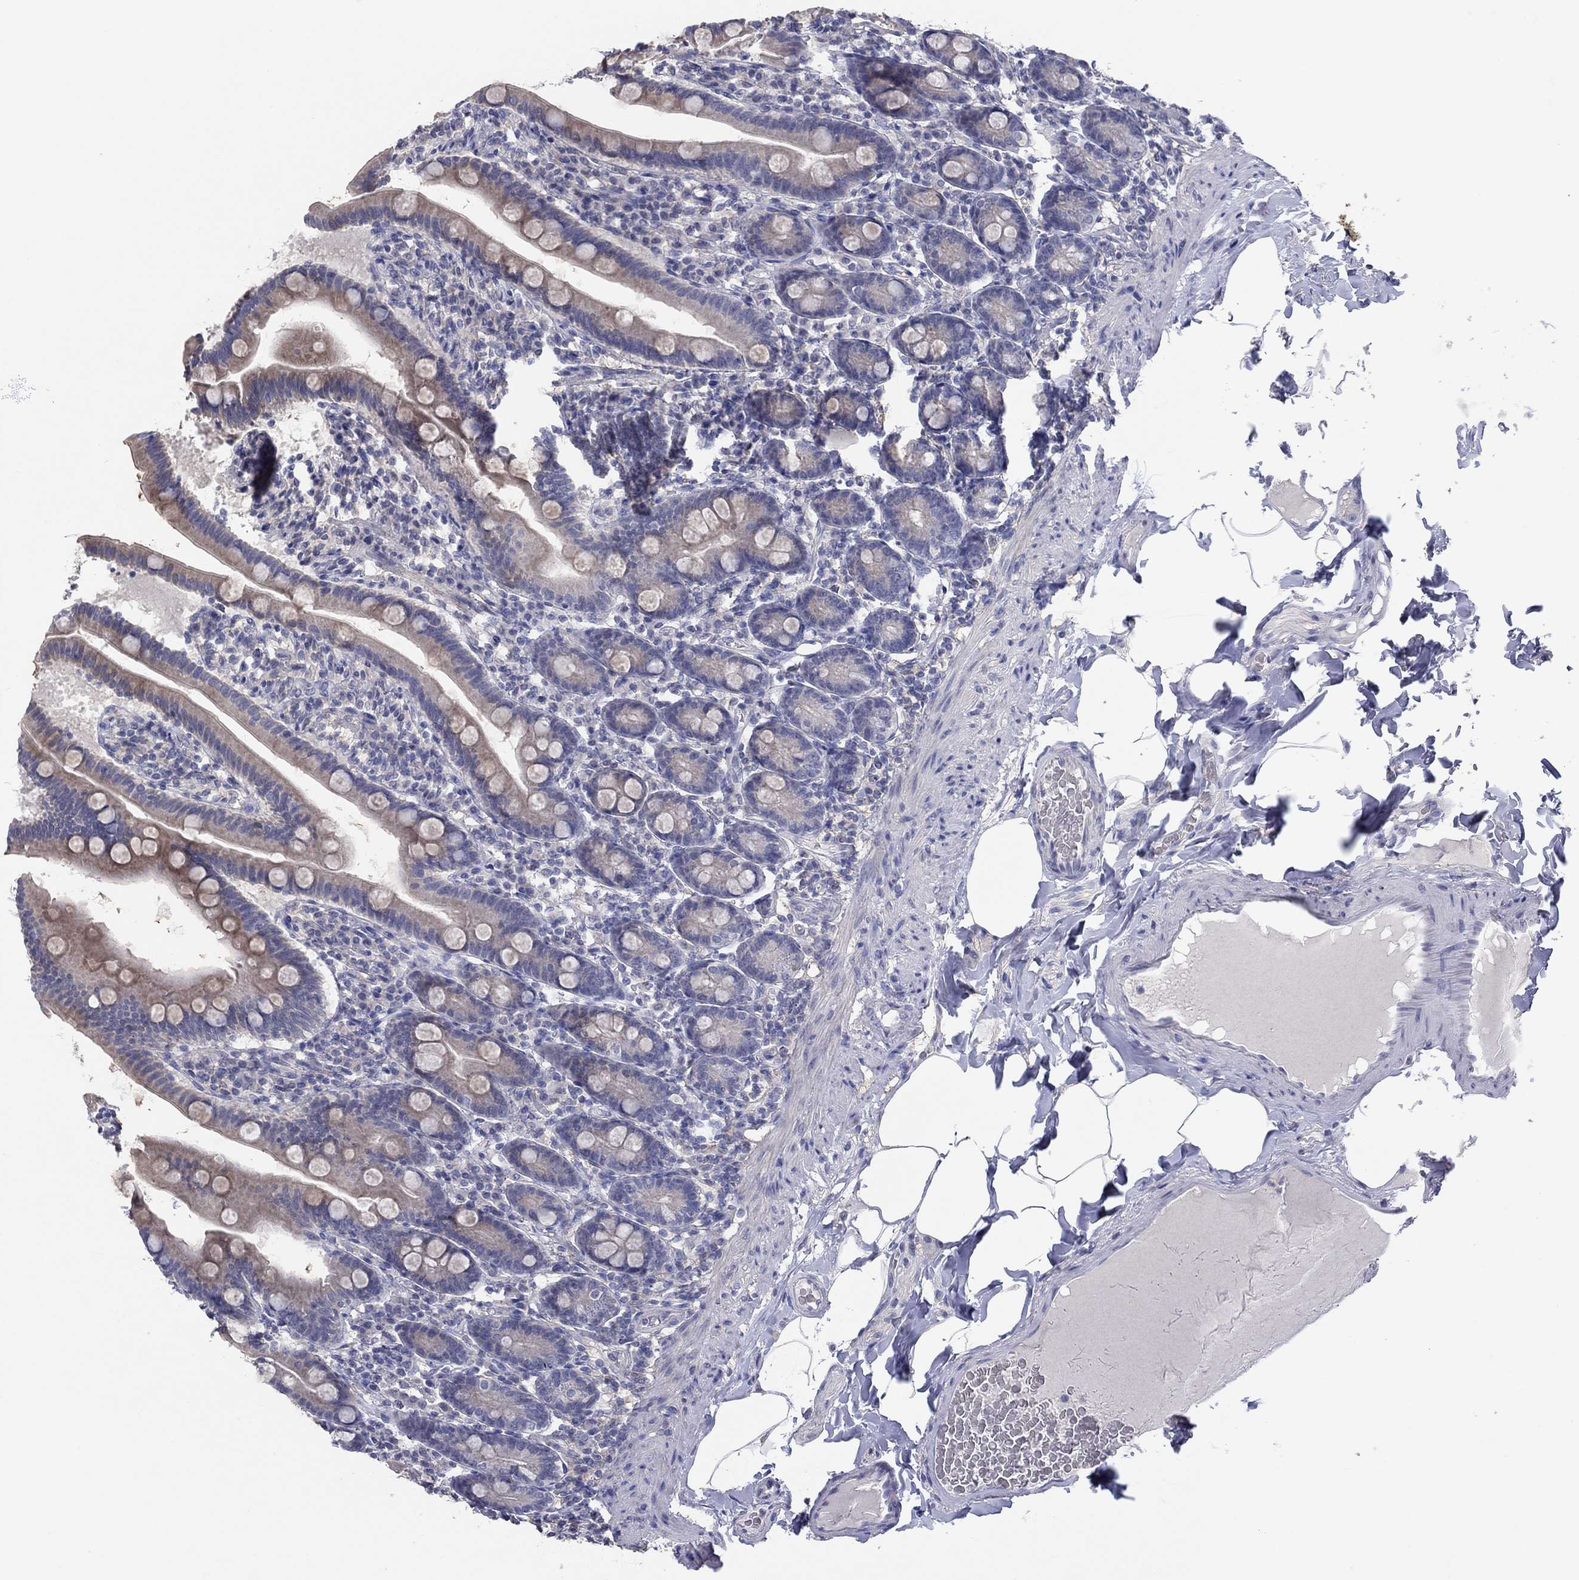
{"staining": {"intensity": "strong", "quantity": "<25%", "location": "cytoplasmic/membranous"}, "tissue": "small intestine", "cell_type": "Glandular cells", "image_type": "normal", "snomed": [{"axis": "morphology", "description": "Normal tissue, NOS"}, {"axis": "topography", "description": "Small intestine"}], "caption": "Immunohistochemistry (IHC) histopathology image of benign small intestine: small intestine stained using IHC demonstrates medium levels of strong protein expression localized specifically in the cytoplasmic/membranous of glandular cells, appearing as a cytoplasmic/membranous brown color.", "gene": "CYP2B6", "patient": {"sex": "male", "age": 66}}